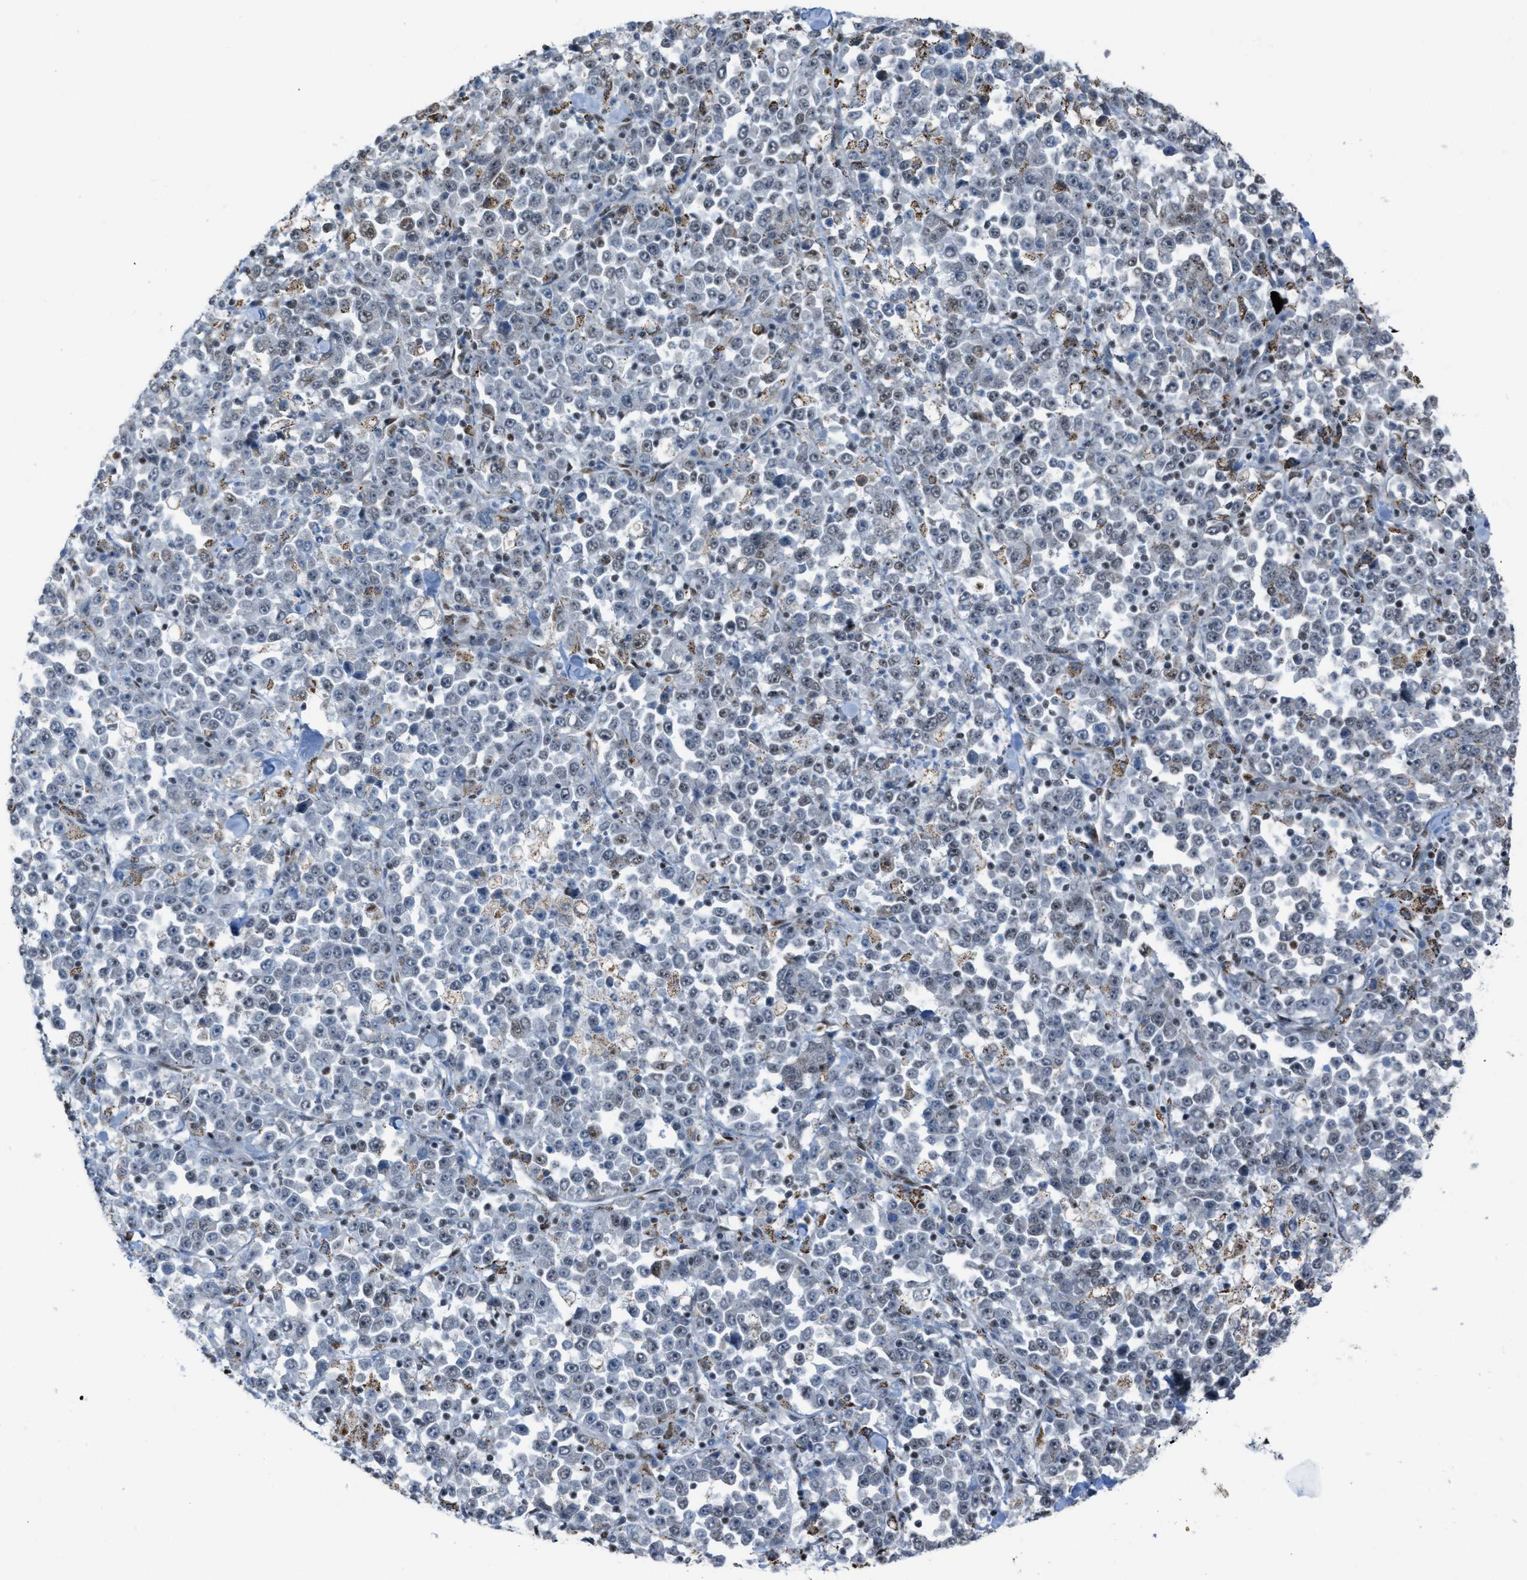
{"staining": {"intensity": "moderate", "quantity": "<25%", "location": "nuclear"}, "tissue": "stomach cancer", "cell_type": "Tumor cells", "image_type": "cancer", "snomed": [{"axis": "morphology", "description": "Normal tissue, NOS"}, {"axis": "morphology", "description": "Adenocarcinoma, NOS"}, {"axis": "topography", "description": "Stomach, upper"}, {"axis": "topography", "description": "Stomach"}], "caption": "Immunohistochemistry (IHC) of stomach adenocarcinoma reveals low levels of moderate nuclear expression in approximately <25% of tumor cells.", "gene": "SLFN5", "patient": {"sex": "male", "age": 59}}